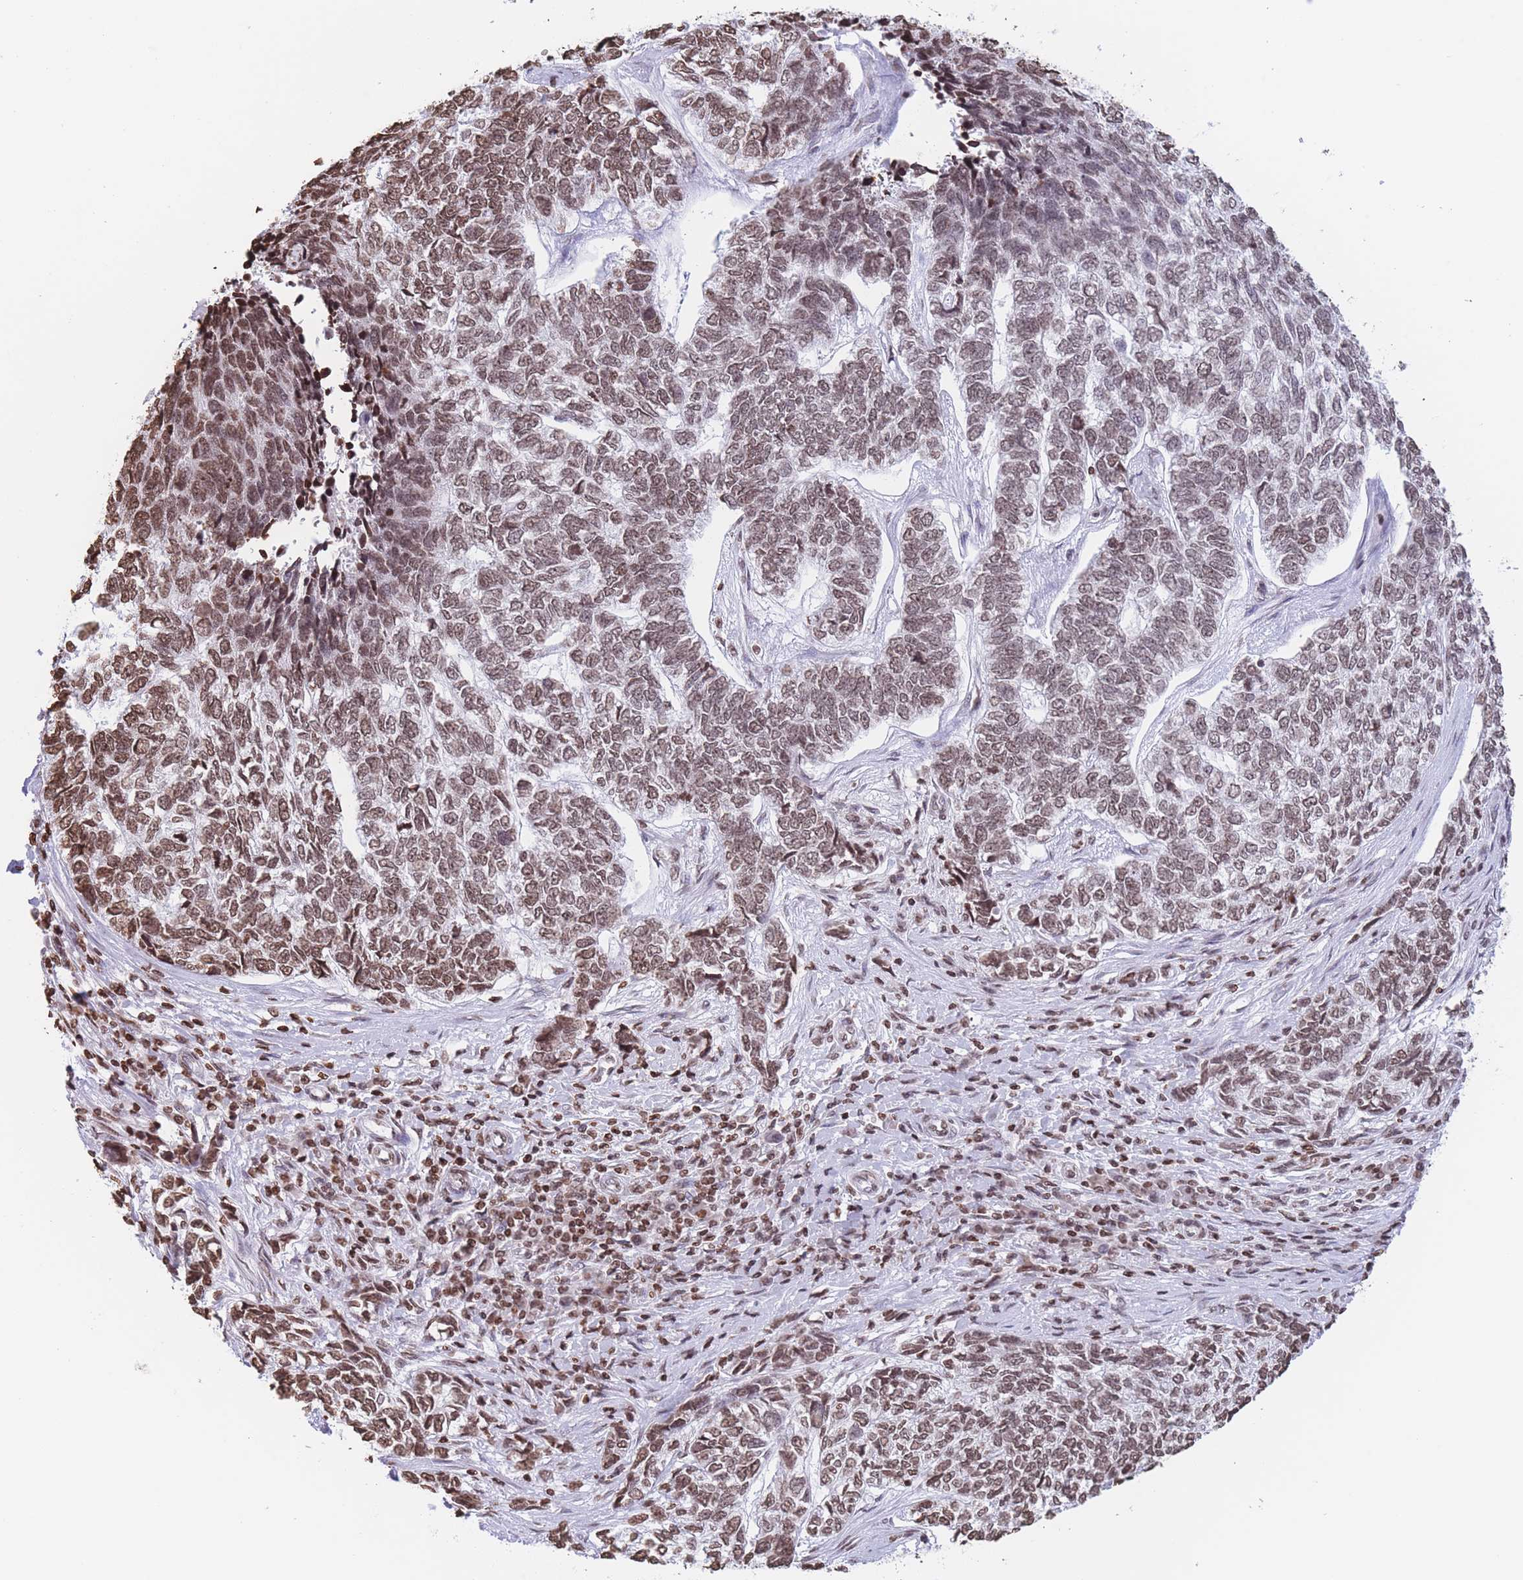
{"staining": {"intensity": "moderate", "quantity": ">75%", "location": "nuclear"}, "tissue": "skin cancer", "cell_type": "Tumor cells", "image_type": "cancer", "snomed": [{"axis": "morphology", "description": "Basal cell carcinoma"}, {"axis": "topography", "description": "Skin"}], "caption": "Approximately >75% of tumor cells in skin basal cell carcinoma show moderate nuclear protein positivity as visualized by brown immunohistochemical staining.", "gene": "H2BC11", "patient": {"sex": "female", "age": 65}}